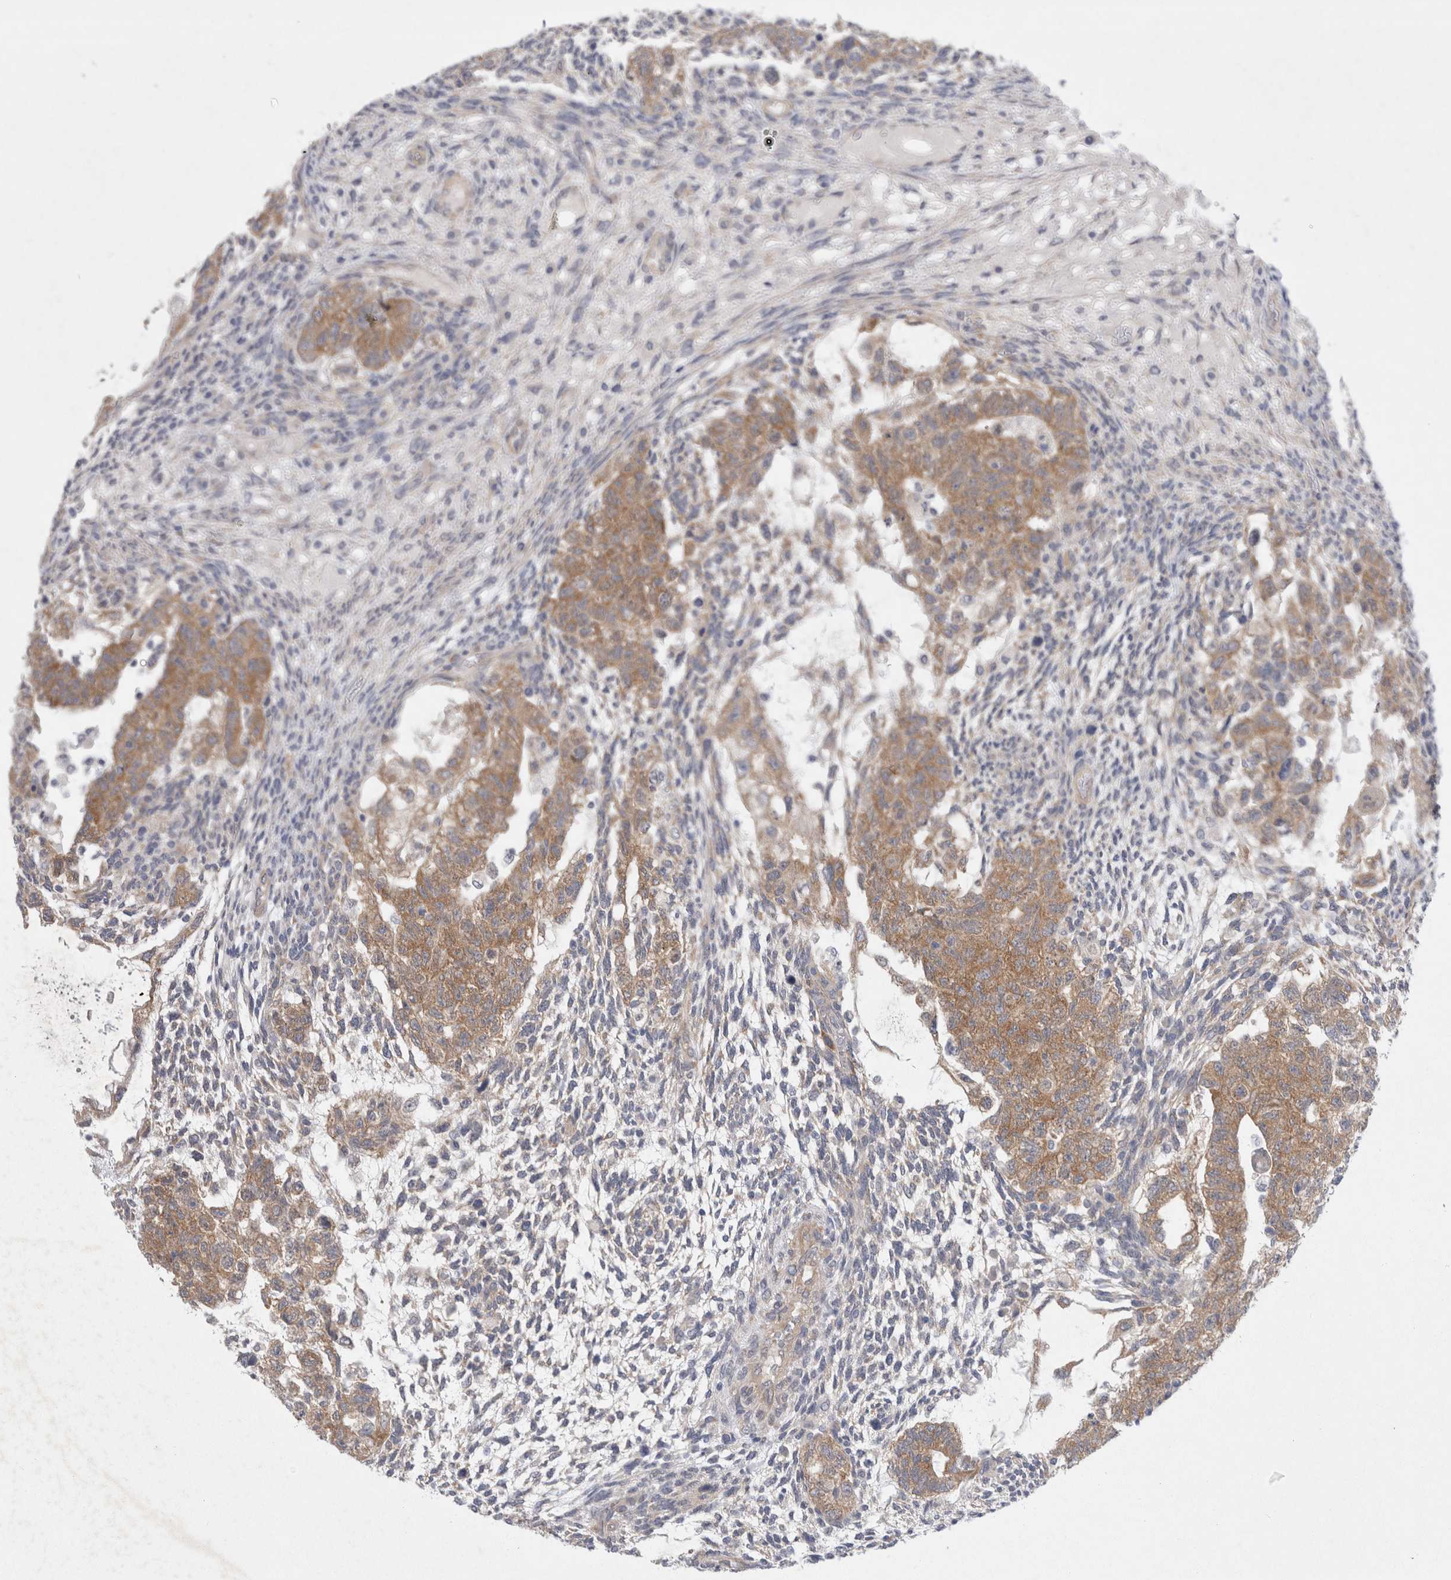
{"staining": {"intensity": "moderate", "quantity": ">75%", "location": "cytoplasmic/membranous"}, "tissue": "testis cancer", "cell_type": "Tumor cells", "image_type": "cancer", "snomed": [{"axis": "morphology", "description": "Normal tissue, NOS"}, {"axis": "morphology", "description": "Carcinoma, Embryonal, NOS"}, {"axis": "topography", "description": "Testis"}], "caption": "Immunohistochemistry (IHC) image of neoplastic tissue: testis cancer (embryonal carcinoma) stained using immunohistochemistry (IHC) shows medium levels of moderate protein expression localized specifically in the cytoplasmic/membranous of tumor cells, appearing as a cytoplasmic/membranous brown color.", "gene": "WIPF2", "patient": {"sex": "male", "age": 36}}